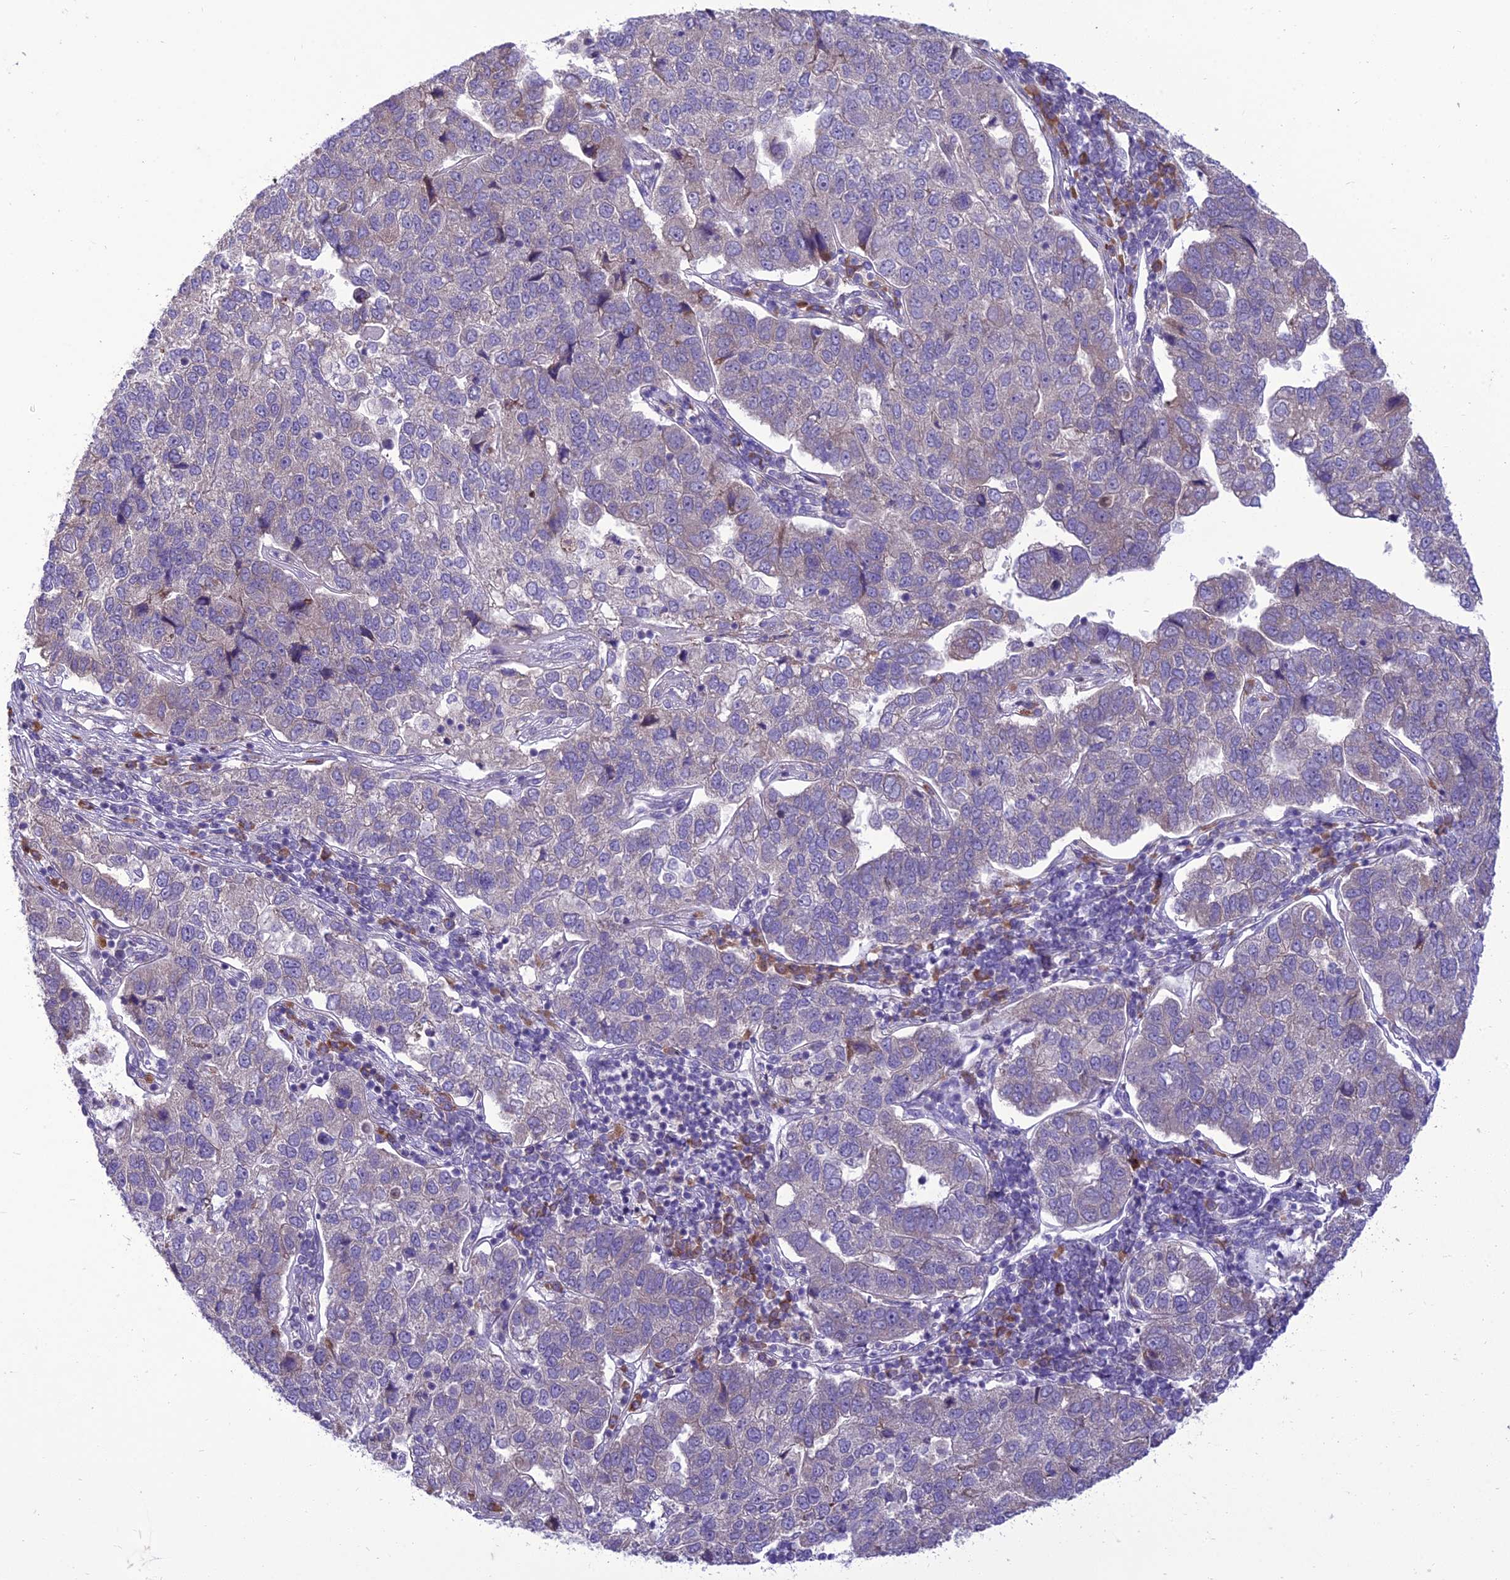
{"staining": {"intensity": "weak", "quantity": "<25%", "location": "cytoplasmic/membranous"}, "tissue": "pancreatic cancer", "cell_type": "Tumor cells", "image_type": "cancer", "snomed": [{"axis": "morphology", "description": "Adenocarcinoma, NOS"}, {"axis": "topography", "description": "Pancreas"}], "caption": "A high-resolution image shows immunohistochemistry staining of pancreatic cancer, which exhibits no significant expression in tumor cells.", "gene": "NEURL2", "patient": {"sex": "female", "age": 61}}